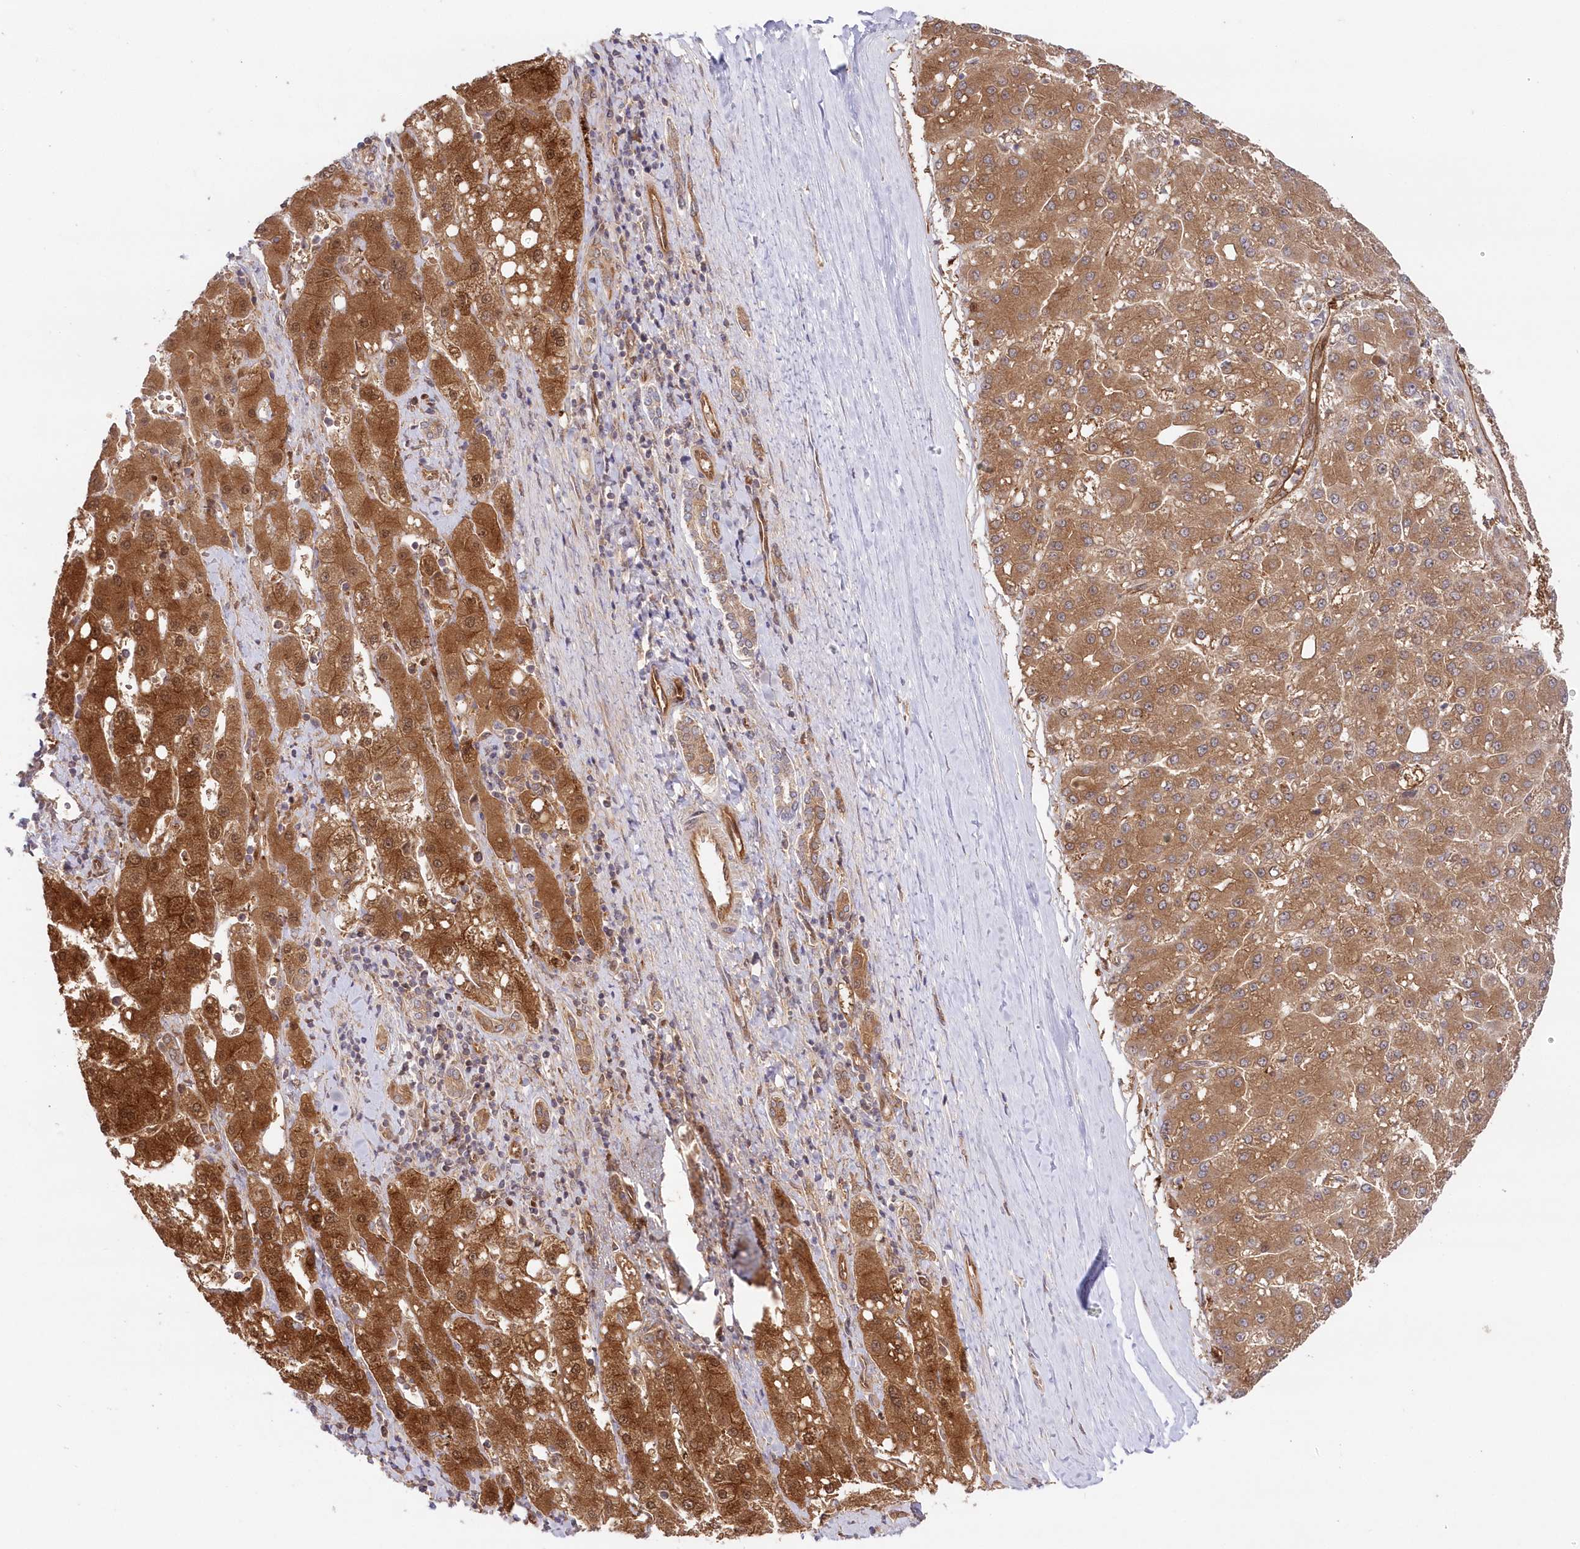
{"staining": {"intensity": "moderate", "quantity": ">75%", "location": "cytoplasmic/membranous"}, "tissue": "liver cancer", "cell_type": "Tumor cells", "image_type": "cancer", "snomed": [{"axis": "morphology", "description": "Carcinoma, Hepatocellular, NOS"}, {"axis": "topography", "description": "Liver"}], "caption": "Immunohistochemical staining of hepatocellular carcinoma (liver) reveals medium levels of moderate cytoplasmic/membranous staining in about >75% of tumor cells. (DAB (3,3'-diaminobenzidine) IHC, brown staining for protein, blue staining for nuclei).", "gene": "GBE1", "patient": {"sex": "male", "age": 67}}